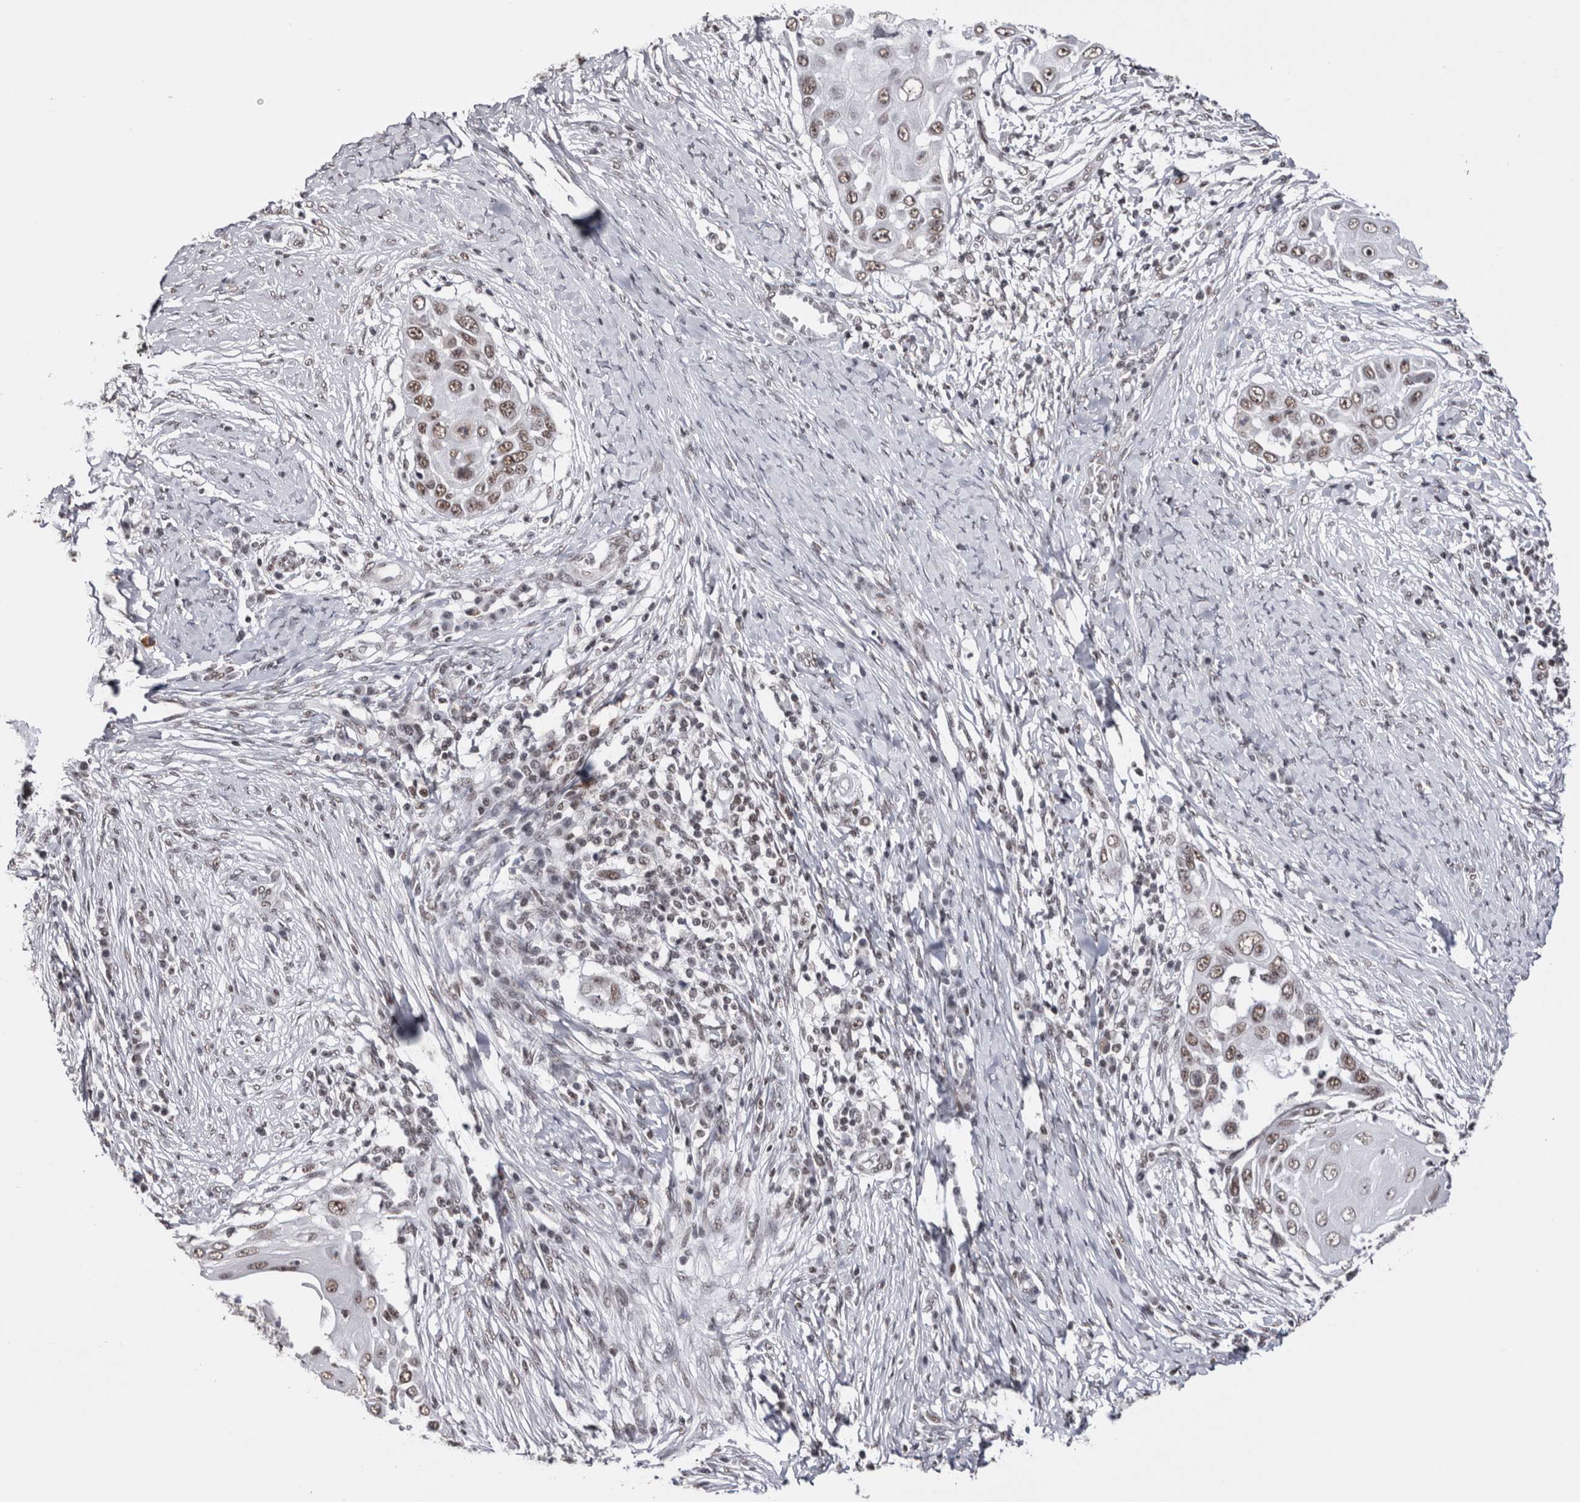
{"staining": {"intensity": "moderate", "quantity": ">75%", "location": "nuclear"}, "tissue": "skin cancer", "cell_type": "Tumor cells", "image_type": "cancer", "snomed": [{"axis": "morphology", "description": "Squamous cell carcinoma, NOS"}, {"axis": "topography", "description": "Skin"}], "caption": "Skin cancer (squamous cell carcinoma) stained with a protein marker reveals moderate staining in tumor cells.", "gene": "SMC1A", "patient": {"sex": "female", "age": 44}}